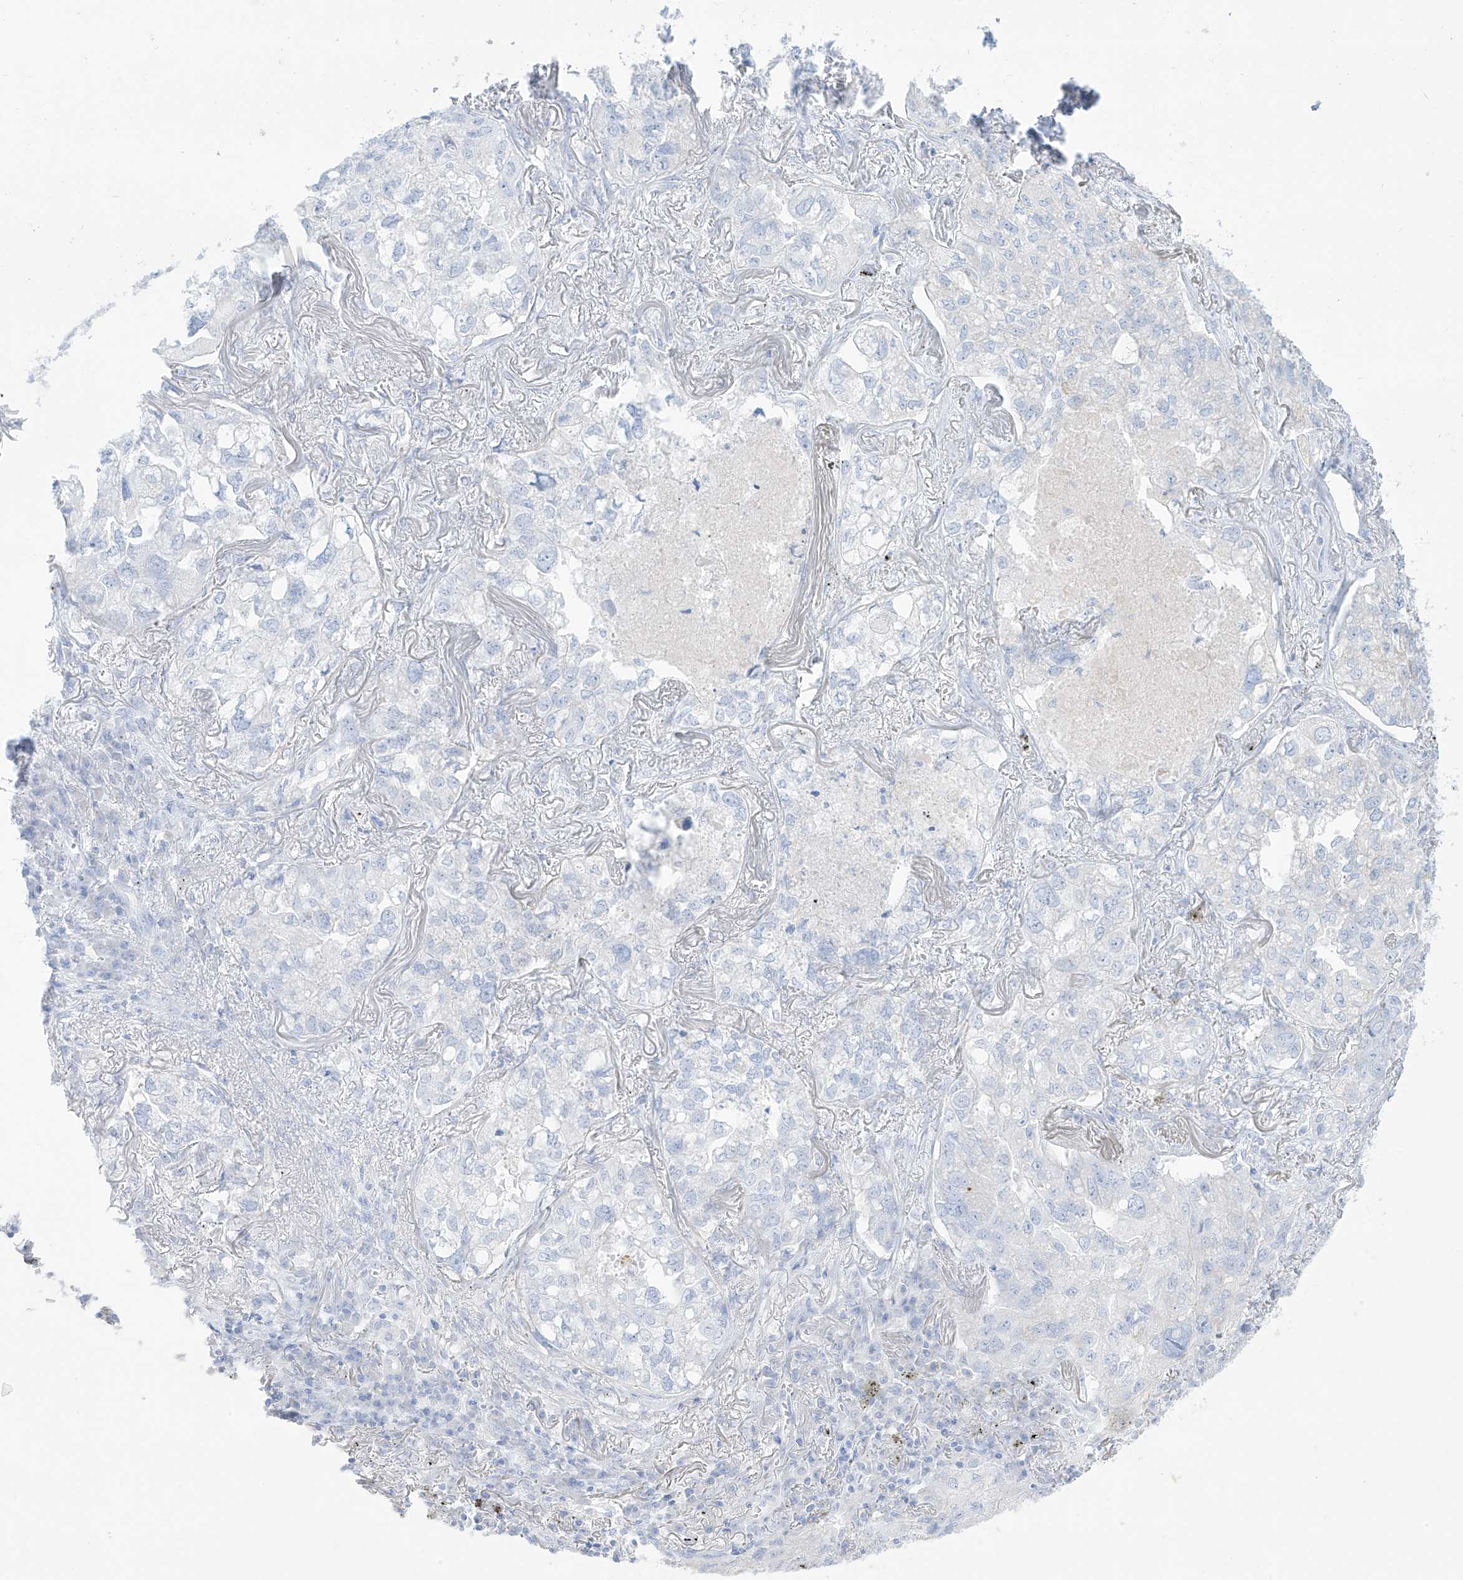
{"staining": {"intensity": "negative", "quantity": "none", "location": "none"}, "tissue": "lung cancer", "cell_type": "Tumor cells", "image_type": "cancer", "snomed": [{"axis": "morphology", "description": "Adenocarcinoma, NOS"}, {"axis": "topography", "description": "Lung"}], "caption": "An image of lung adenocarcinoma stained for a protein demonstrates no brown staining in tumor cells.", "gene": "SLC26A3", "patient": {"sex": "male", "age": 65}}